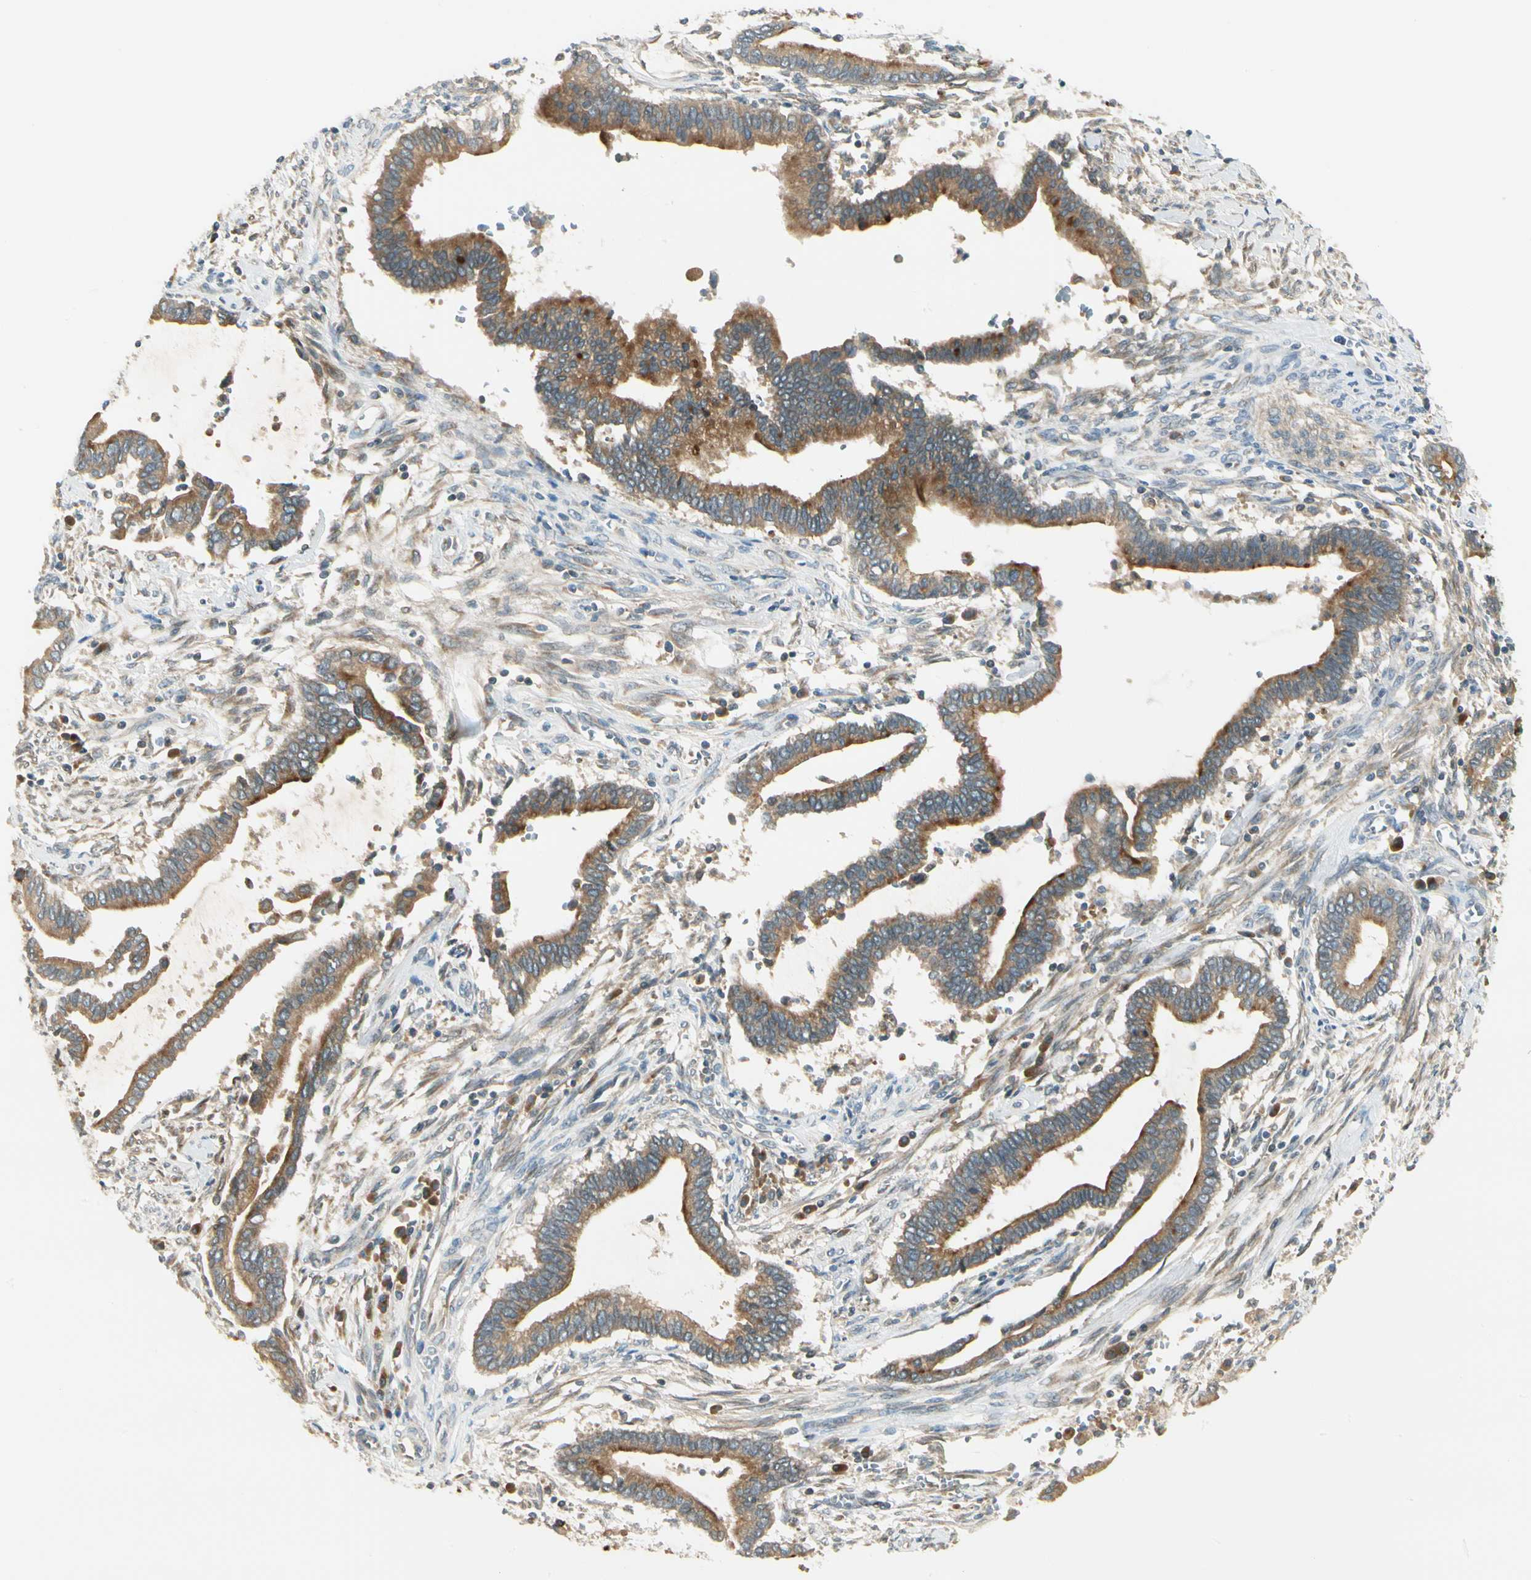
{"staining": {"intensity": "strong", "quantity": ">75%", "location": "cytoplasmic/membranous"}, "tissue": "cervical cancer", "cell_type": "Tumor cells", "image_type": "cancer", "snomed": [{"axis": "morphology", "description": "Adenocarcinoma, NOS"}, {"axis": "topography", "description": "Cervix"}], "caption": "High-power microscopy captured an immunohistochemistry (IHC) image of adenocarcinoma (cervical), revealing strong cytoplasmic/membranous expression in about >75% of tumor cells.", "gene": "BNIP1", "patient": {"sex": "female", "age": 44}}